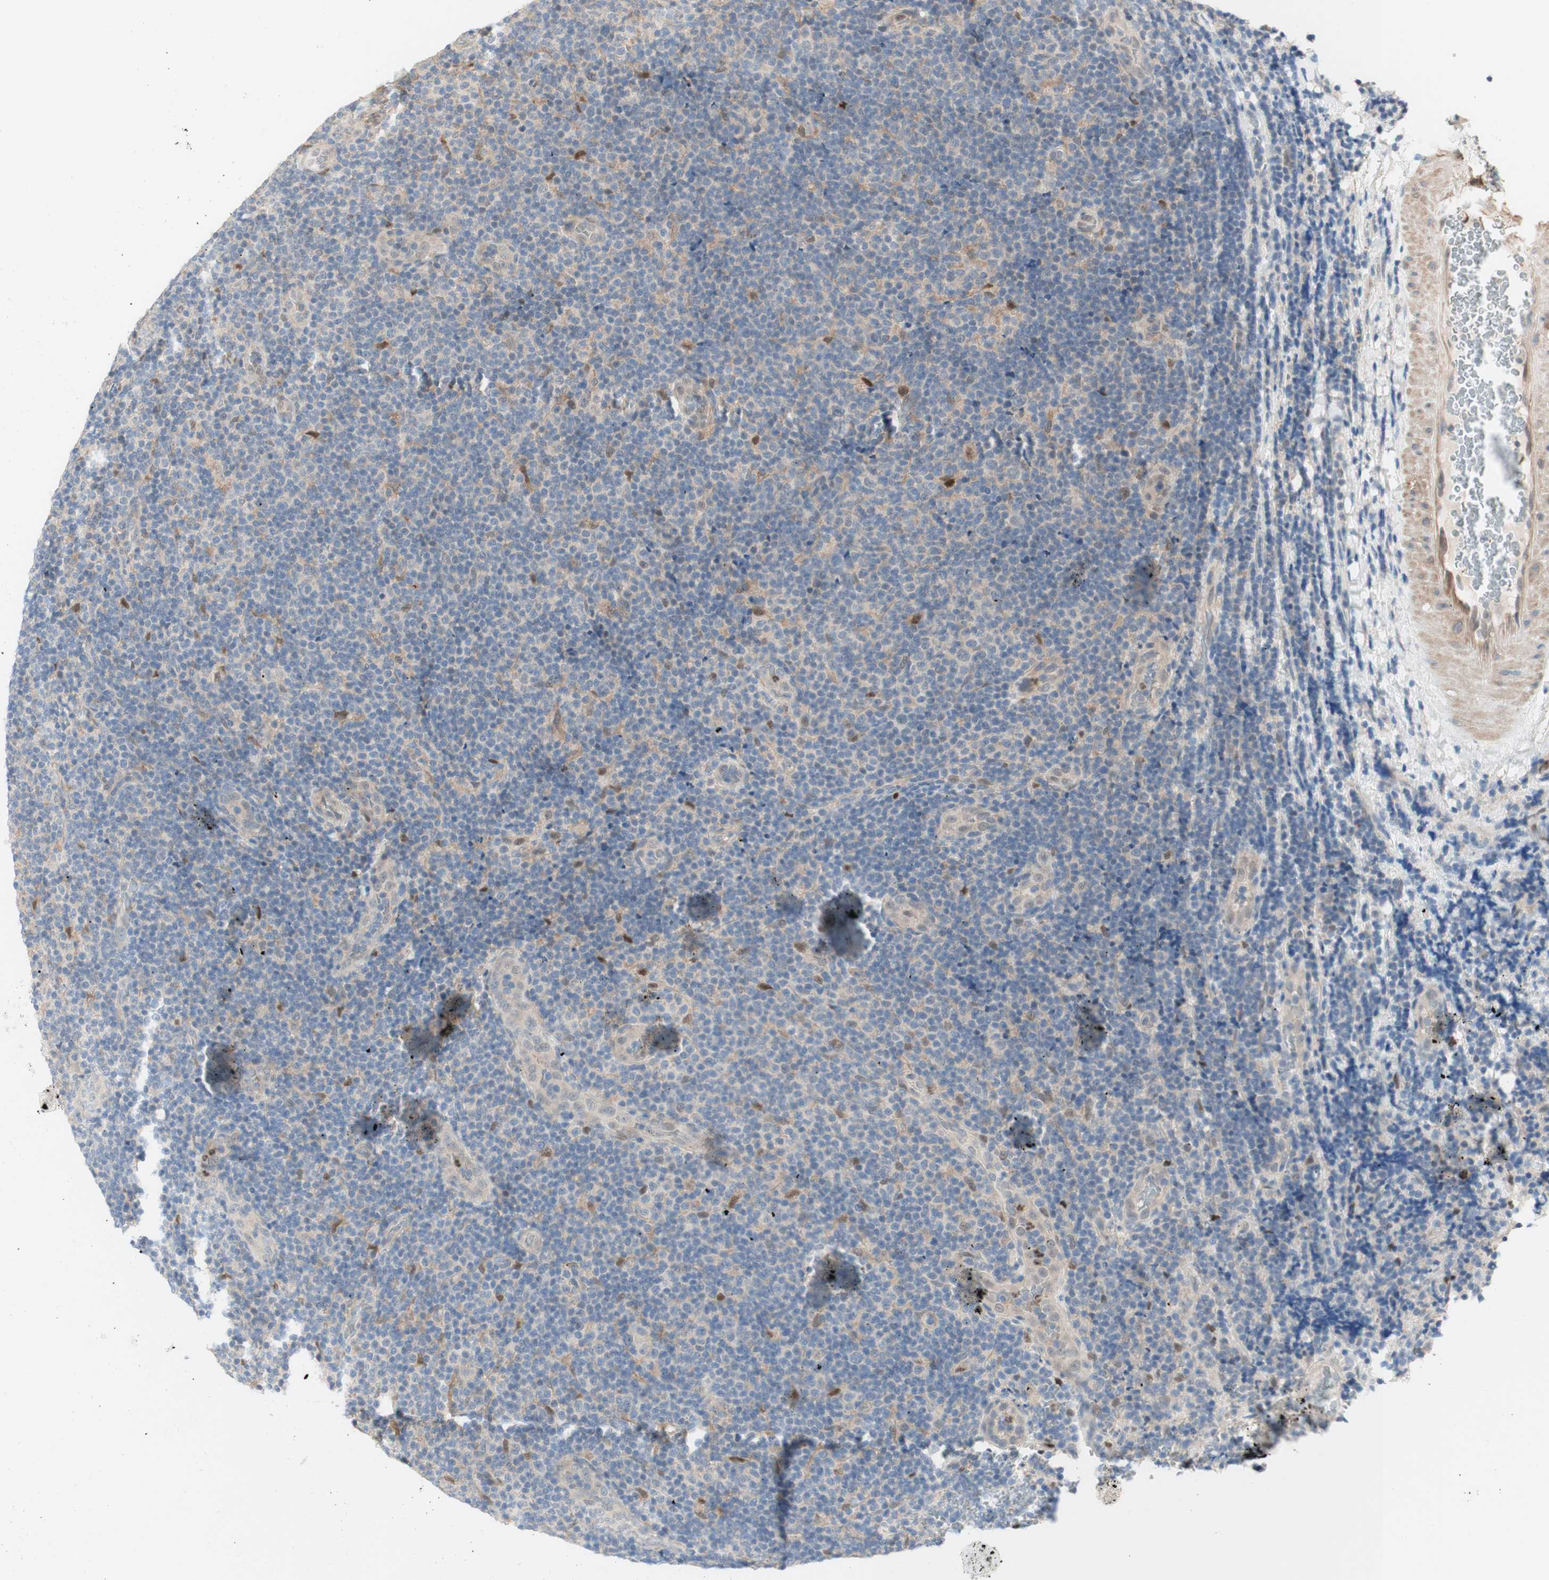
{"staining": {"intensity": "weak", "quantity": "<25%", "location": "cytoplasmic/membranous,nuclear"}, "tissue": "lymphoma", "cell_type": "Tumor cells", "image_type": "cancer", "snomed": [{"axis": "morphology", "description": "Malignant lymphoma, non-Hodgkin's type, Low grade"}, {"axis": "topography", "description": "Lymph node"}], "caption": "Immunohistochemistry (IHC) photomicrograph of low-grade malignant lymphoma, non-Hodgkin's type stained for a protein (brown), which displays no staining in tumor cells. The staining was performed using DAB to visualize the protein expression in brown, while the nuclei were stained in blue with hematoxylin (Magnification: 20x).", "gene": "RFNG", "patient": {"sex": "male", "age": 83}}